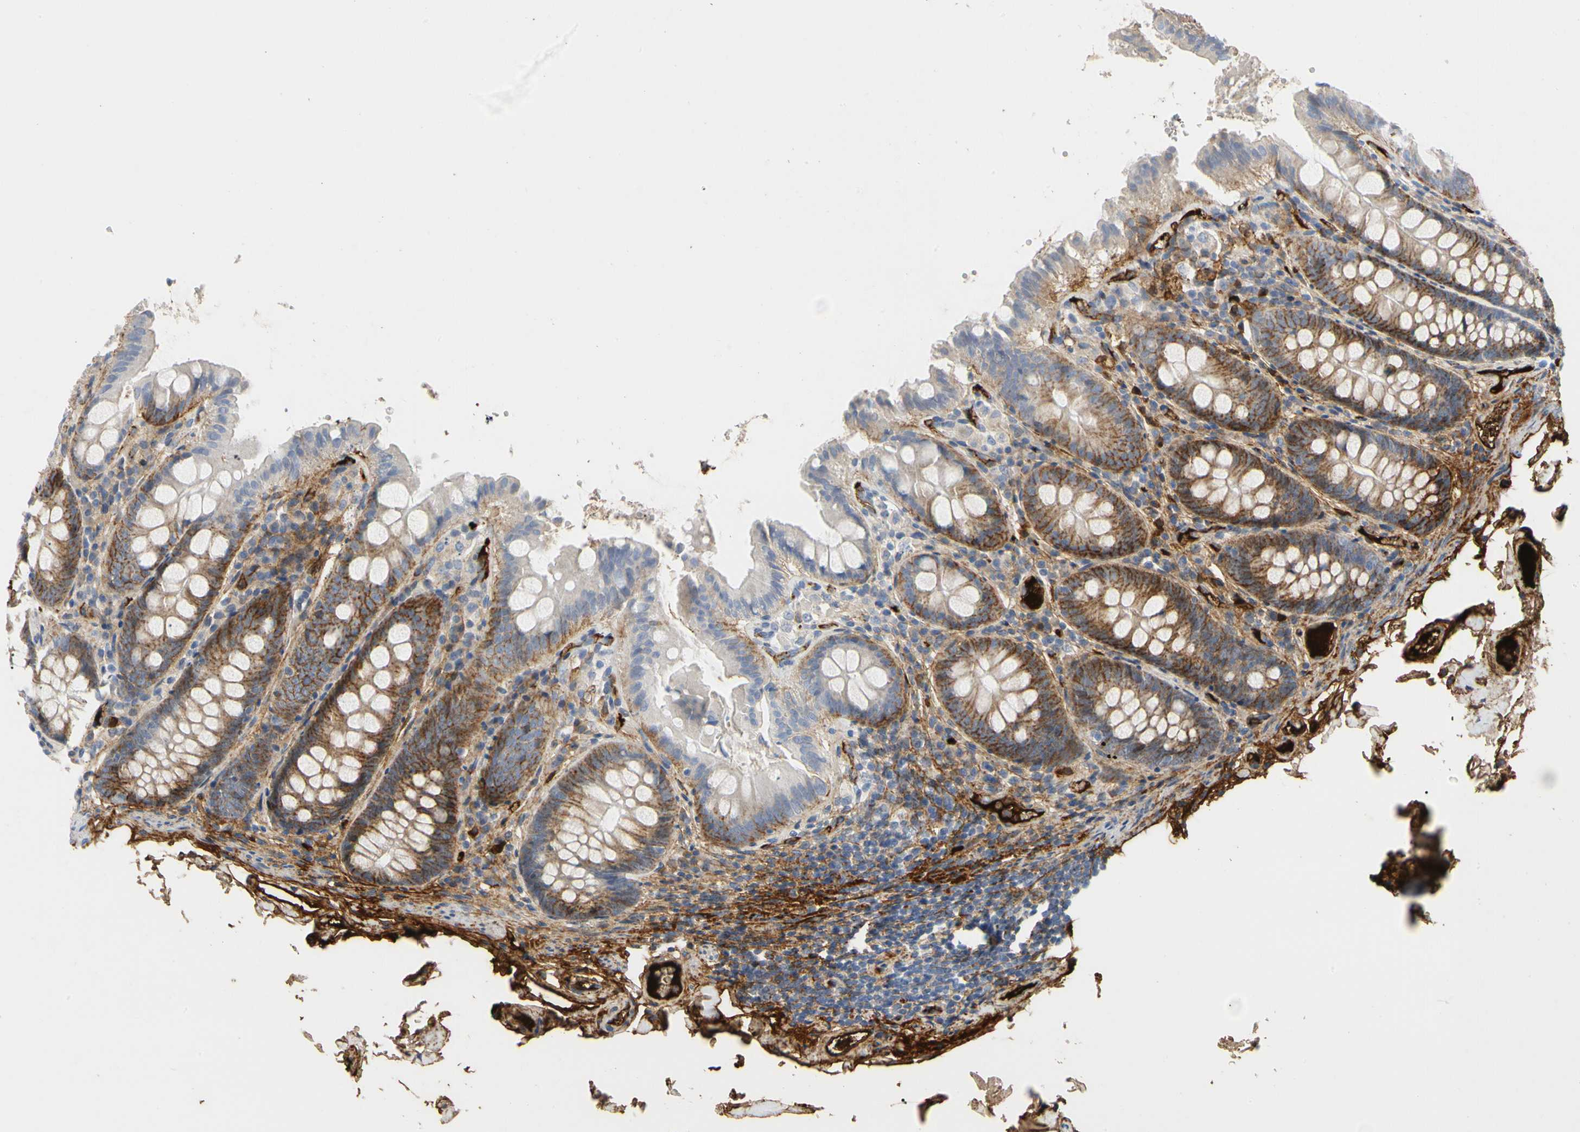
{"staining": {"intensity": "strong", "quantity": ">75%", "location": "cytoplasmic/membranous"}, "tissue": "colon", "cell_type": "Endothelial cells", "image_type": "normal", "snomed": [{"axis": "morphology", "description": "Normal tissue, NOS"}, {"axis": "topography", "description": "Colon"}], "caption": "High-power microscopy captured an immunohistochemistry micrograph of normal colon, revealing strong cytoplasmic/membranous positivity in approximately >75% of endothelial cells. (DAB IHC, brown staining for protein, blue staining for nuclei).", "gene": "FGB", "patient": {"sex": "female", "age": 61}}